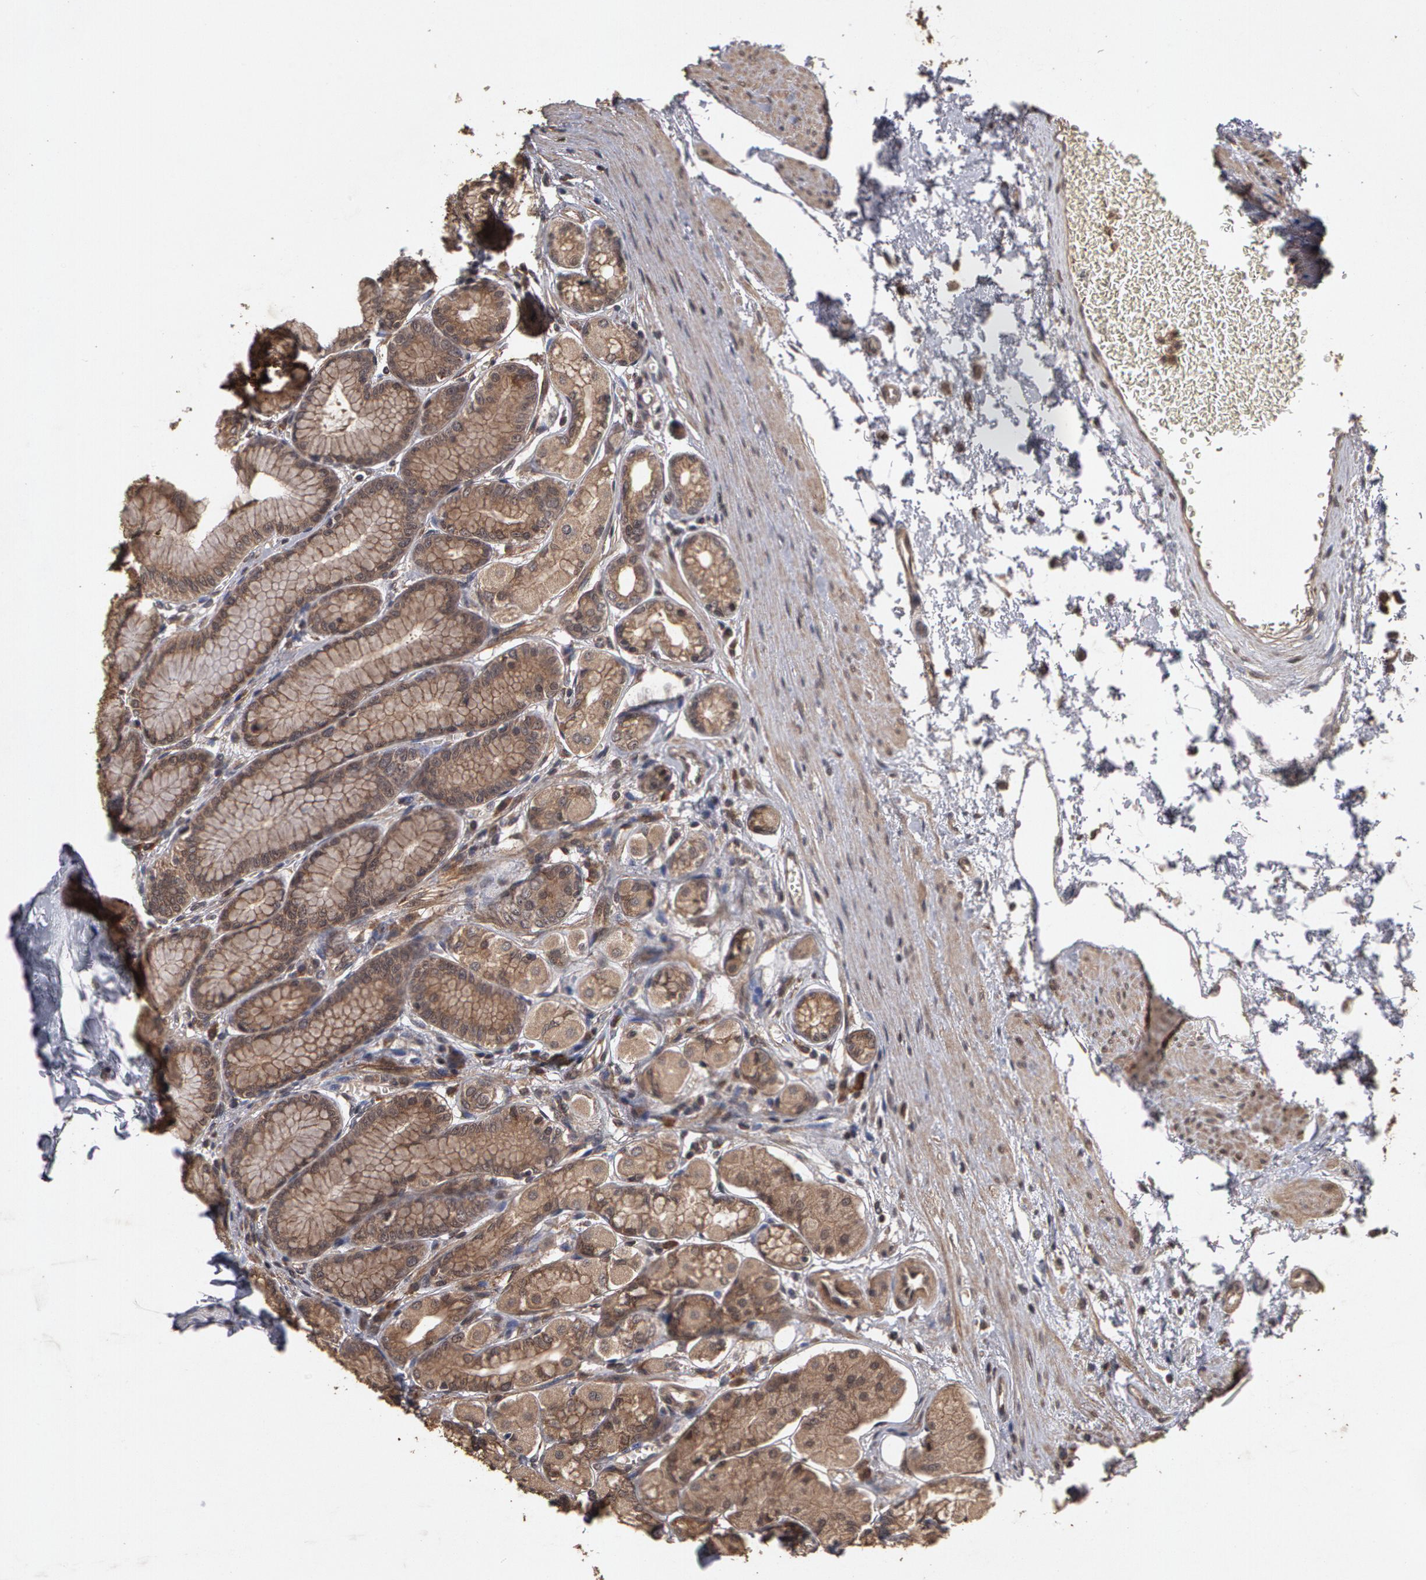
{"staining": {"intensity": "moderate", "quantity": ">75%", "location": "cytoplasmic/membranous"}, "tissue": "stomach", "cell_type": "Glandular cells", "image_type": "normal", "snomed": [{"axis": "morphology", "description": "Normal tissue, NOS"}, {"axis": "topography", "description": "Stomach"}, {"axis": "topography", "description": "Stomach, lower"}], "caption": "The photomicrograph reveals staining of benign stomach, revealing moderate cytoplasmic/membranous protein expression (brown color) within glandular cells. Nuclei are stained in blue.", "gene": "CALR", "patient": {"sex": "male", "age": 76}}